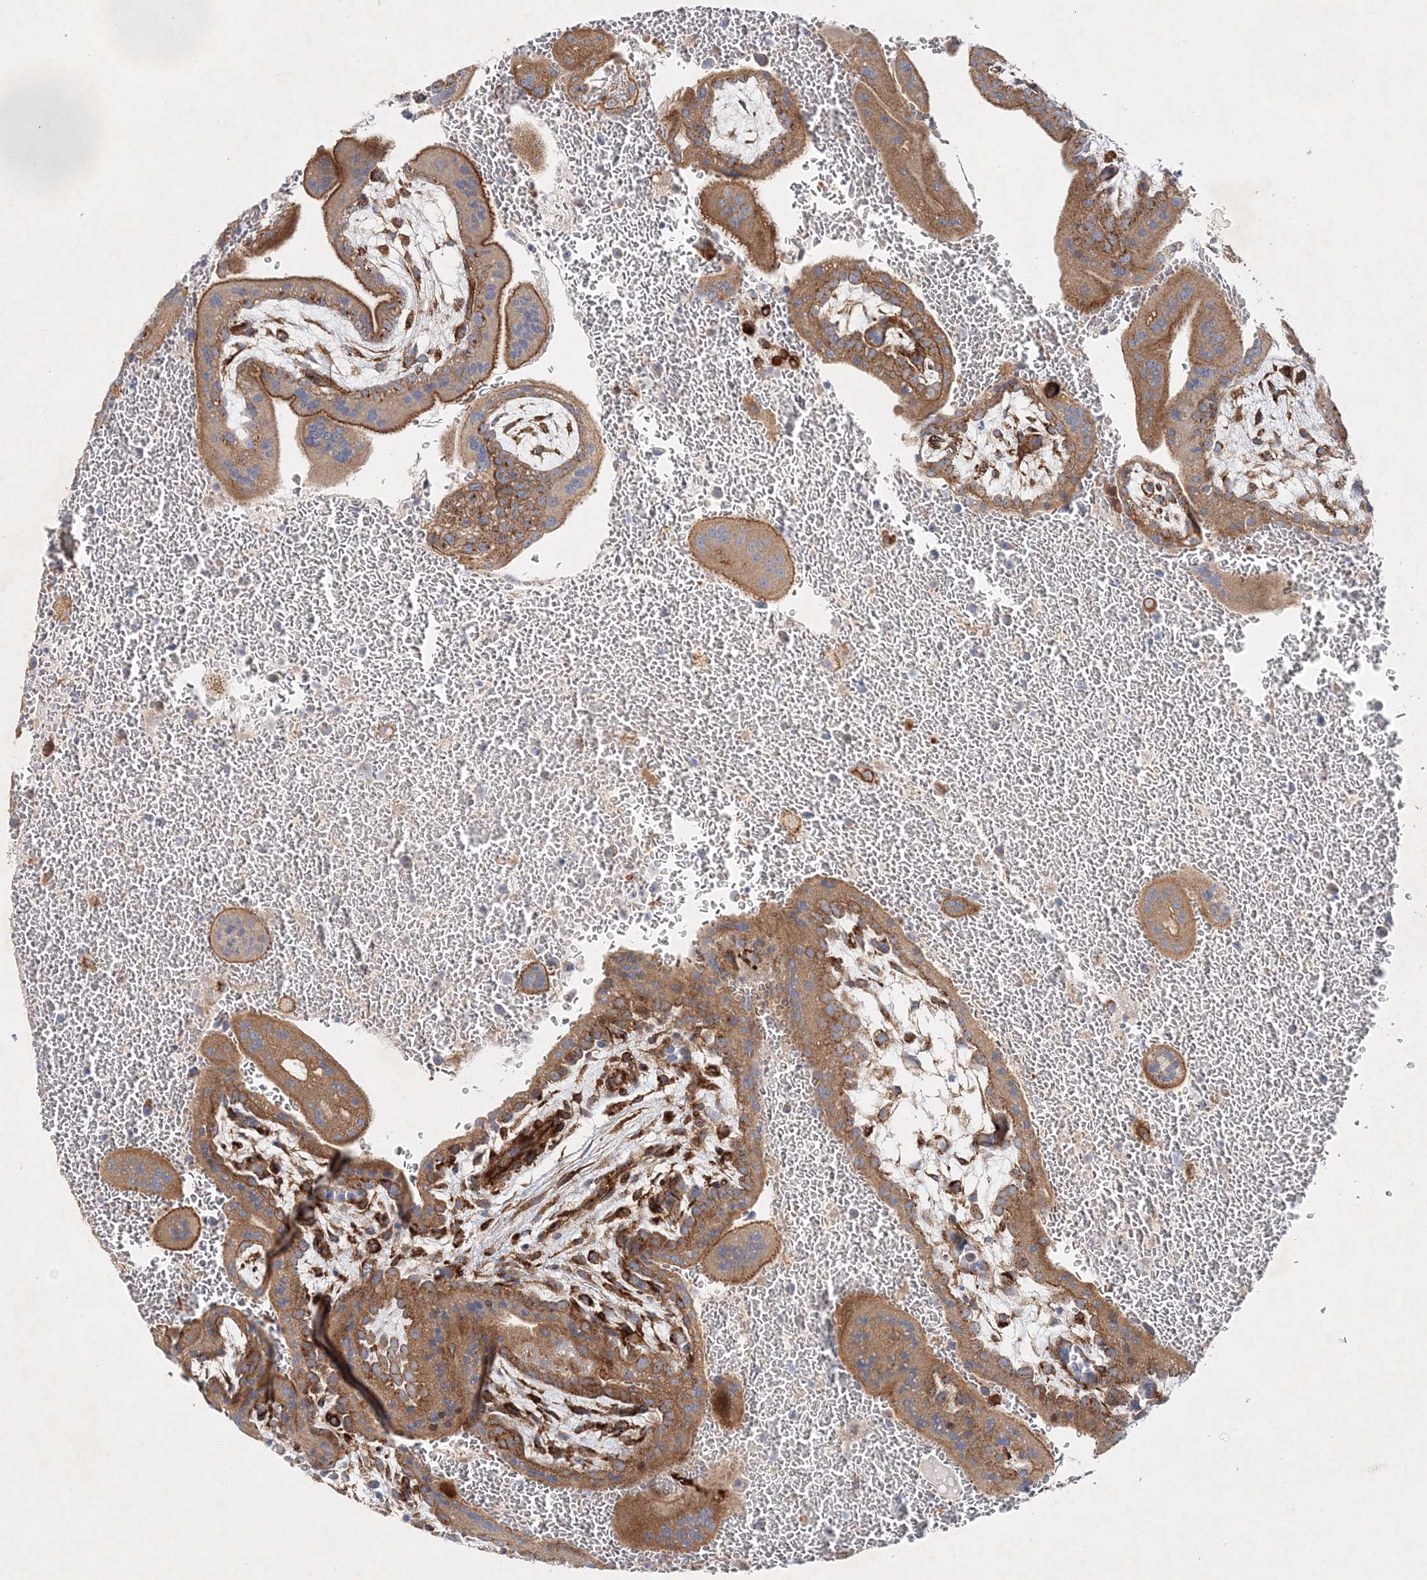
{"staining": {"intensity": "moderate", "quantity": ">75%", "location": "cytoplasmic/membranous"}, "tissue": "placenta", "cell_type": "Trophoblastic cells", "image_type": "normal", "snomed": [{"axis": "morphology", "description": "Normal tissue, NOS"}, {"axis": "topography", "description": "Placenta"}], "caption": "Trophoblastic cells exhibit moderate cytoplasmic/membranous positivity in approximately >75% of cells in normal placenta.", "gene": "ZFYVE16", "patient": {"sex": "female", "age": 35}}